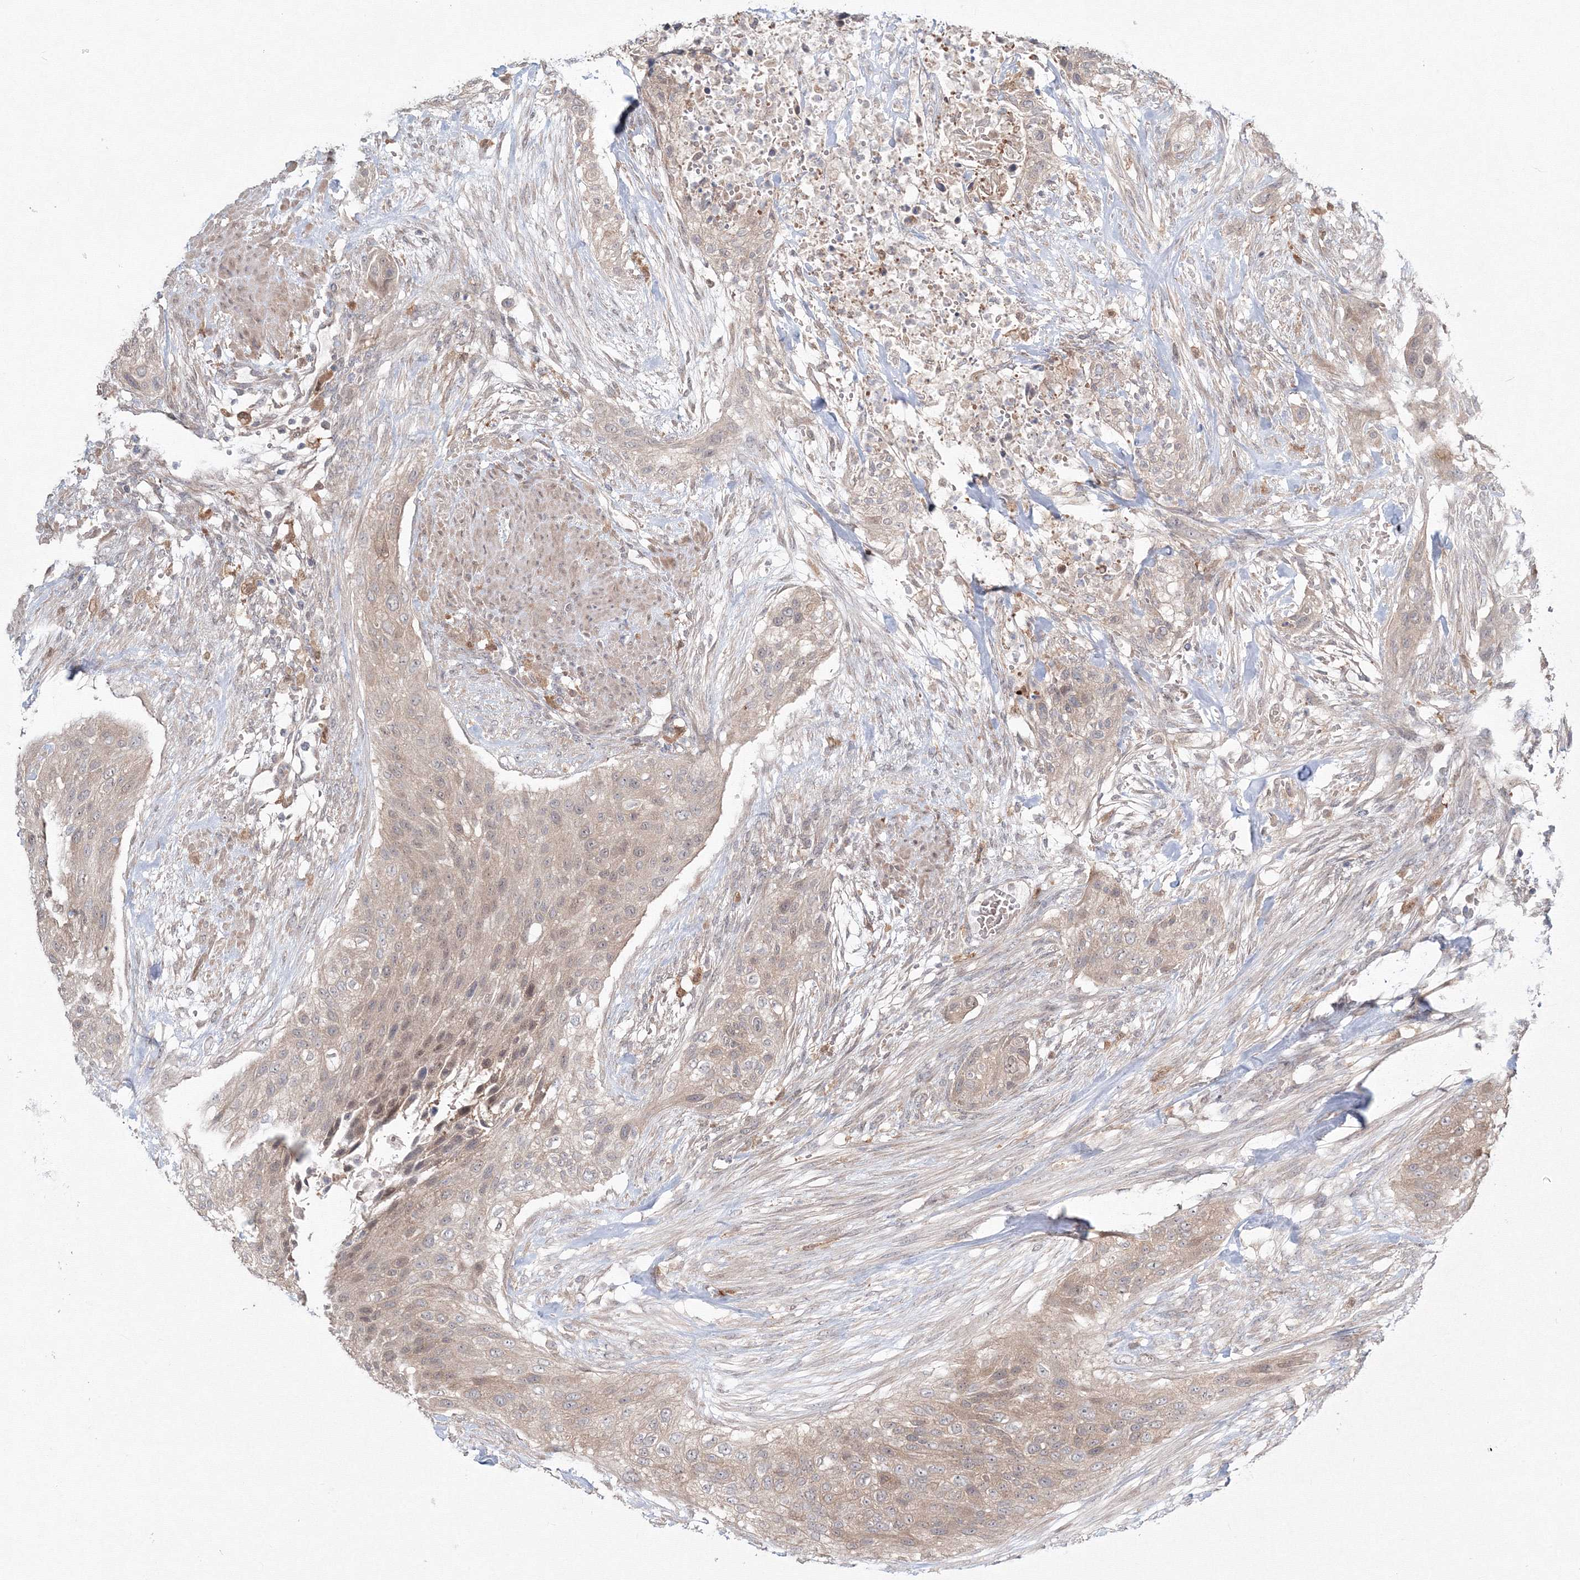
{"staining": {"intensity": "weak", "quantity": "25%-75%", "location": "cytoplasmic/membranous,nuclear"}, "tissue": "urothelial cancer", "cell_type": "Tumor cells", "image_type": "cancer", "snomed": [{"axis": "morphology", "description": "Urothelial carcinoma, High grade"}, {"axis": "topography", "description": "Urinary bladder"}], "caption": "There is low levels of weak cytoplasmic/membranous and nuclear expression in tumor cells of urothelial cancer, as demonstrated by immunohistochemical staining (brown color).", "gene": "MKRN2", "patient": {"sex": "male", "age": 35}}